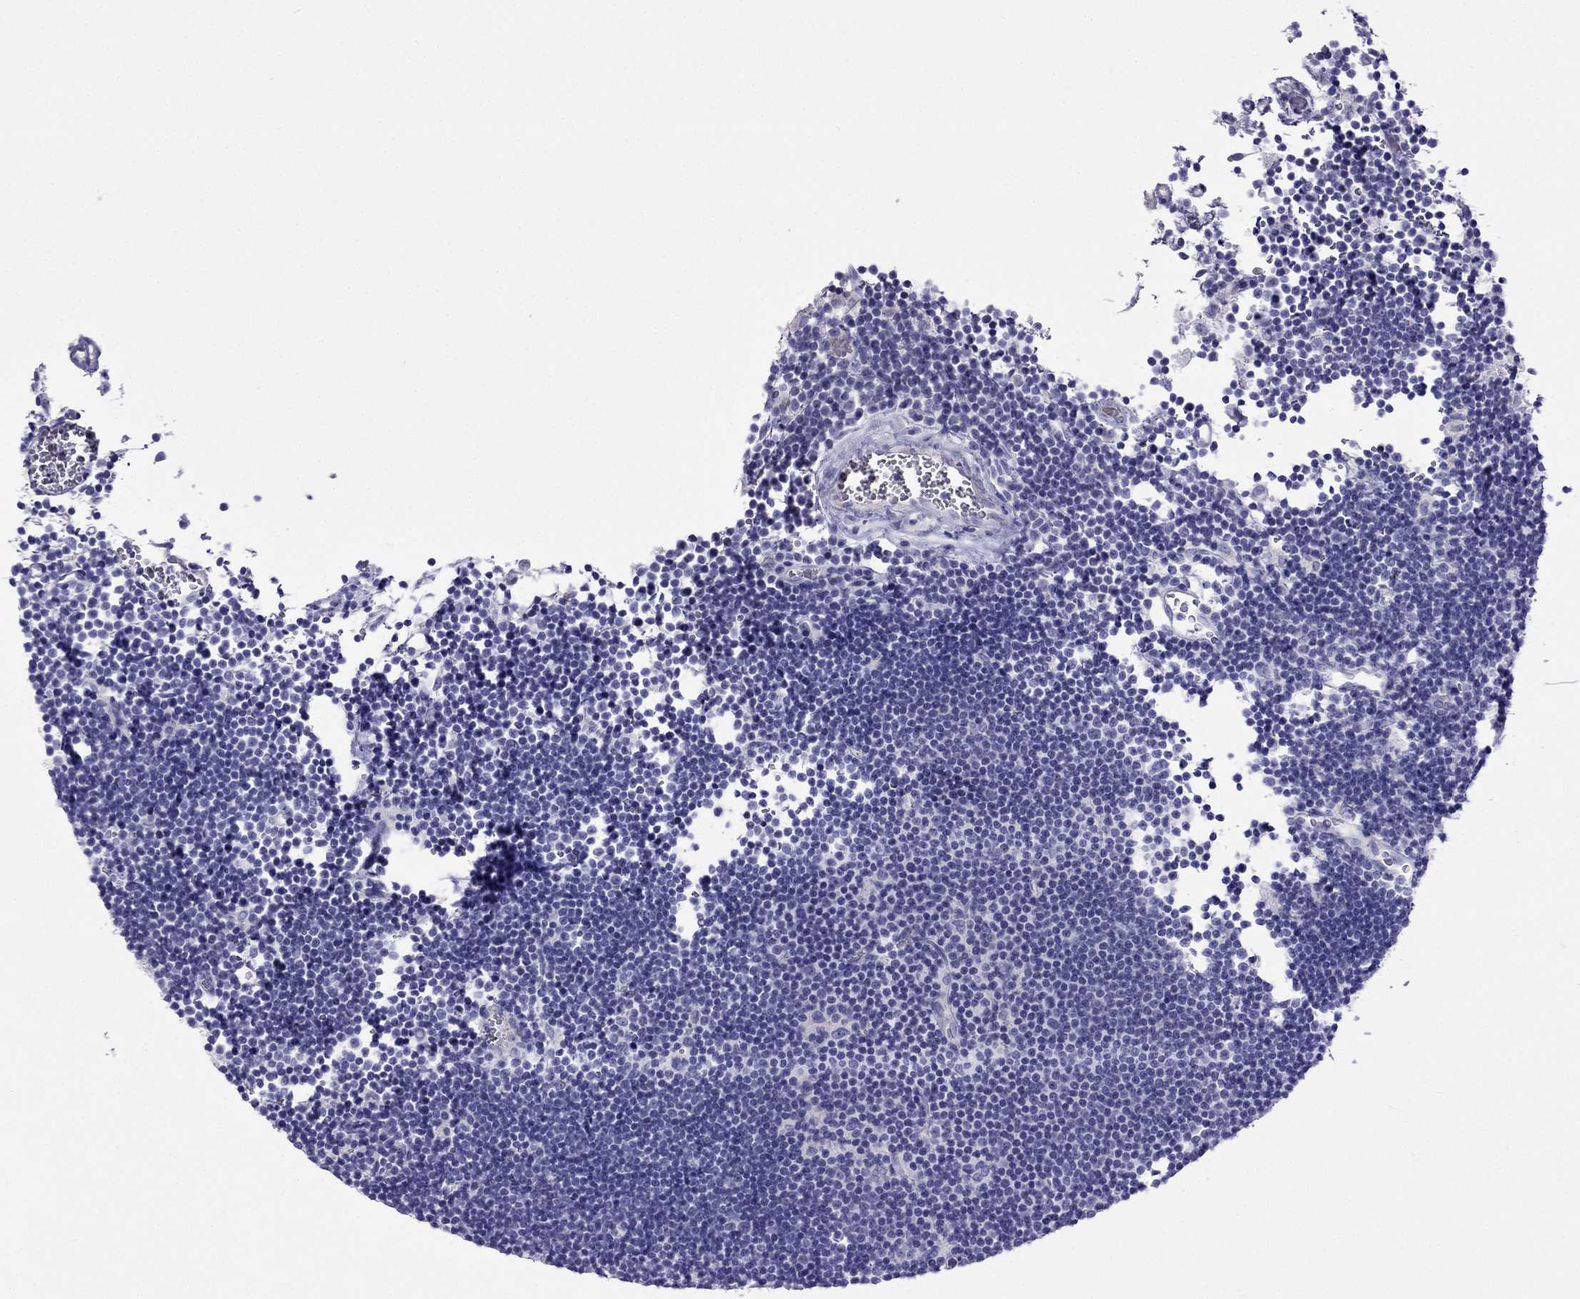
{"staining": {"intensity": "negative", "quantity": "none", "location": "none"}, "tissue": "lymphoma", "cell_type": "Tumor cells", "image_type": "cancer", "snomed": [{"axis": "morphology", "description": "Malignant lymphoma, non-Hodgkin's type, Low grade"}, {"axis": "topography", "description": "Brain"}], "caption": "The immunohistochemistry (IHC) histopathology image has no significant positivity in tumor cells of lymphoma tissue.", "gene": "TDRD1", "patient": {"sex": "female", "age": 66}}